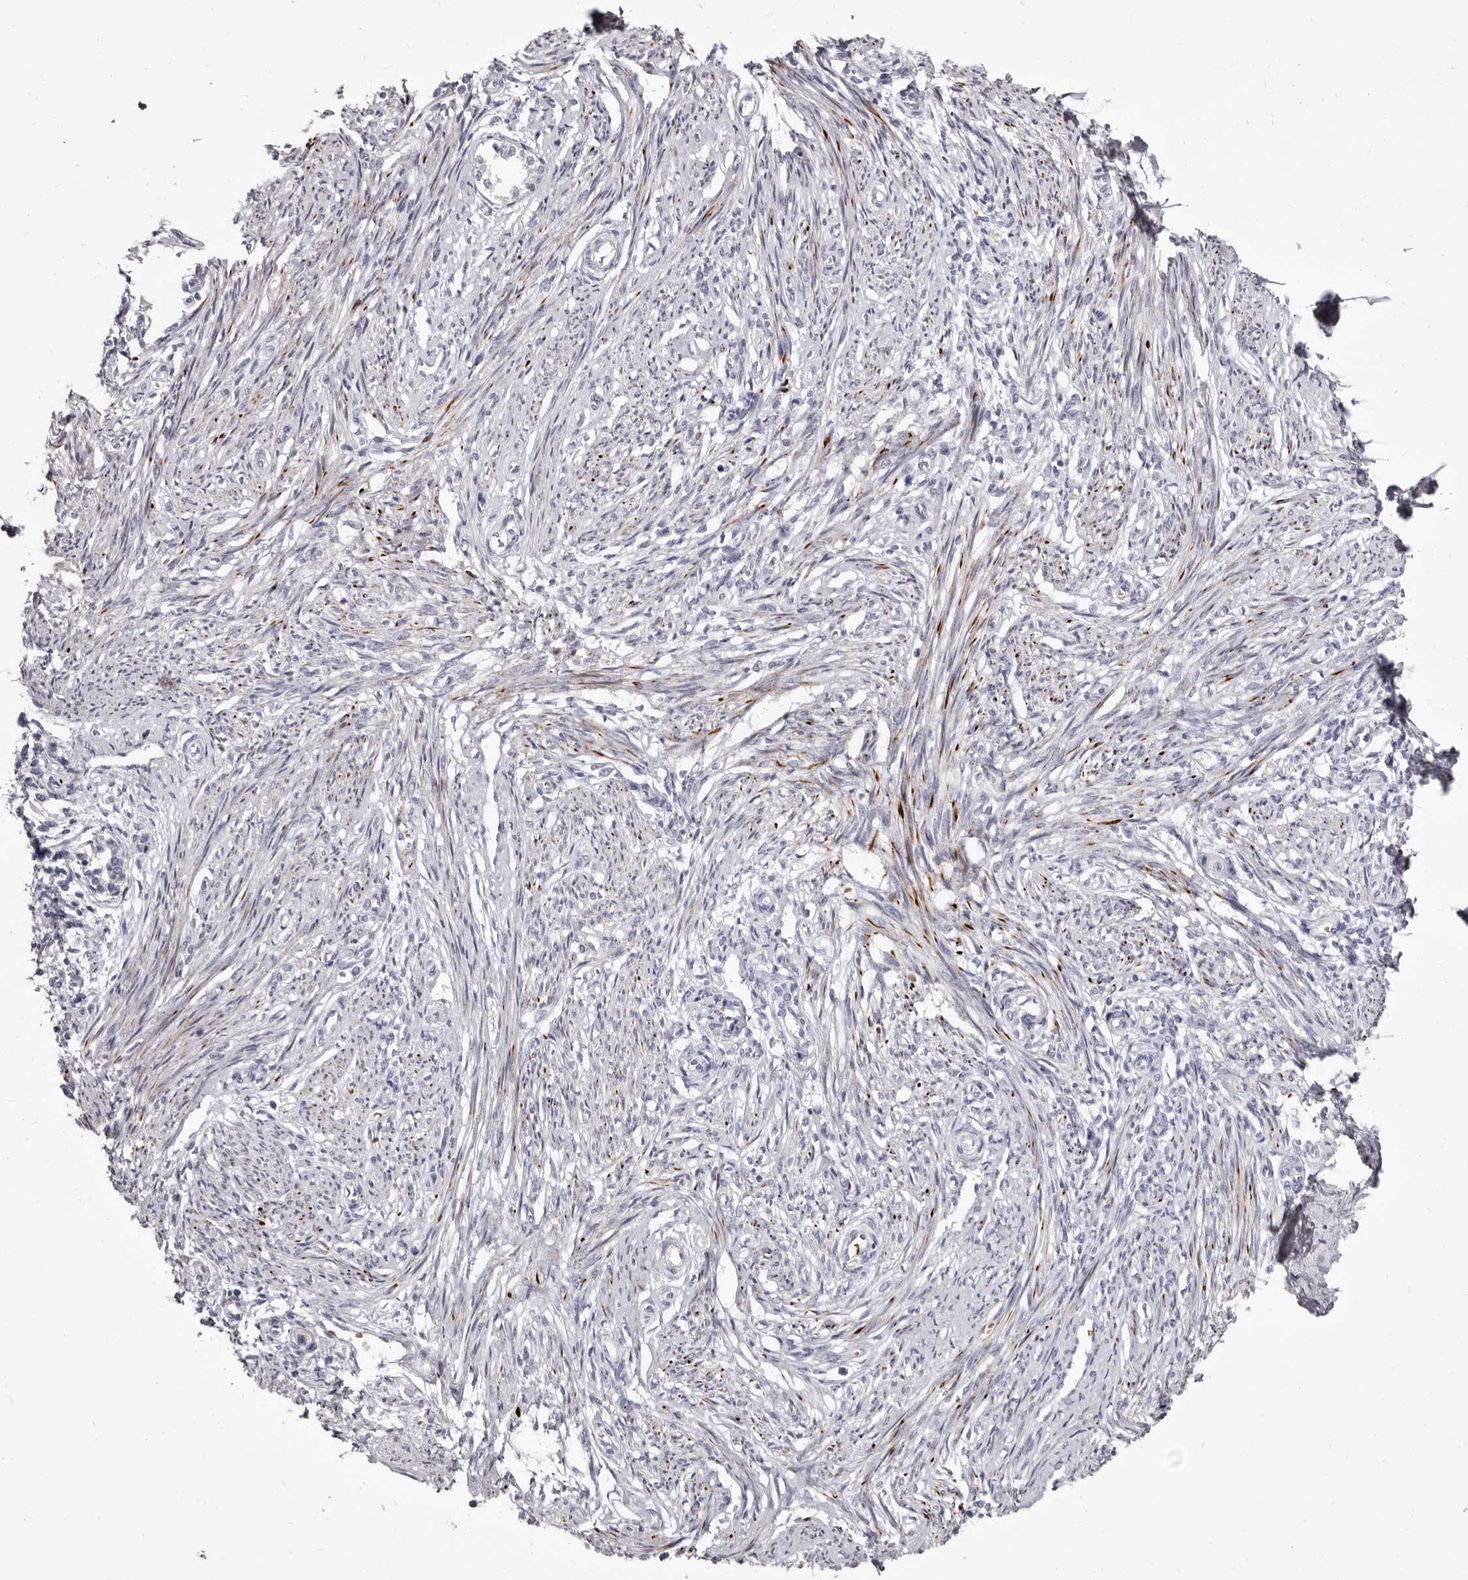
{"staining": {"intensity": "negative", "quantity": "none", "location": "none"}, "tissue": "endometrium", "cell_type": "Cells in endometrial stroma", "image_type": "normal", "snomed": [{"axis": "morphology", "description": "Normal tissue, NOS"}, {"axis": "topography", "description": "Endometrium"}], "caption": "DAB (3,3'-diaminobenzidine) immunohistochemical staining of unremarkable endometrium reveals no significant staining in cells in endometrial stroma.", "gene": "AIDA", "patient": {"sex": "female", "age": 56}}